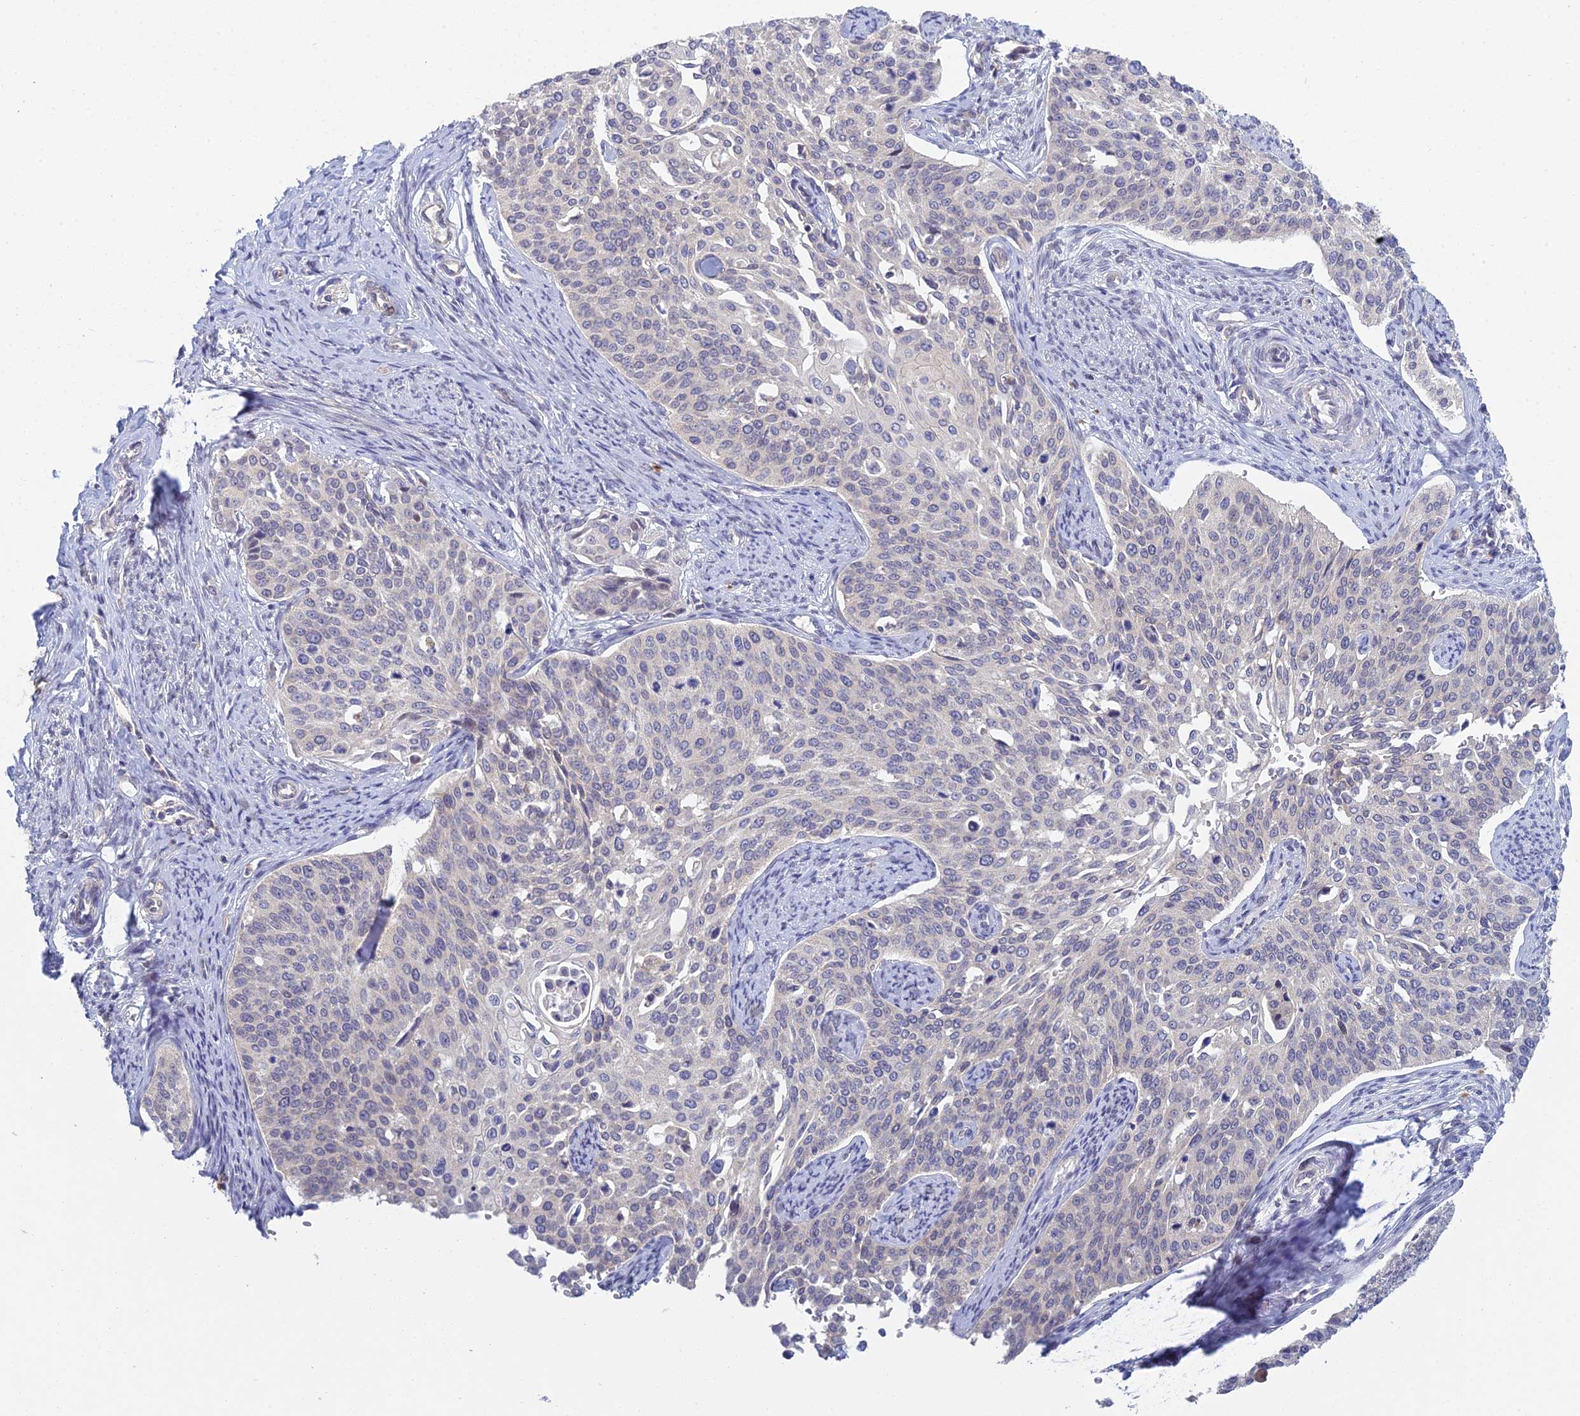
{"staining": {"intensity": "negative", "quantity": "none", "location": "none"}, "tissue": "cervical cancer", "cell_type": "Tumor cells", "image_type": "cancer", "snomed": [{"axis": "morphology", "description": "Squamous cell carcinoma, NOS"}, {"axis": "topography", "description": "Cervix"}], "caption": "Tumor cells show no significant protein expression in cervical cancer (squamous cell carcinoma).", "gene": "METTL26", "patient": {"sex": "female", "age": 44}}